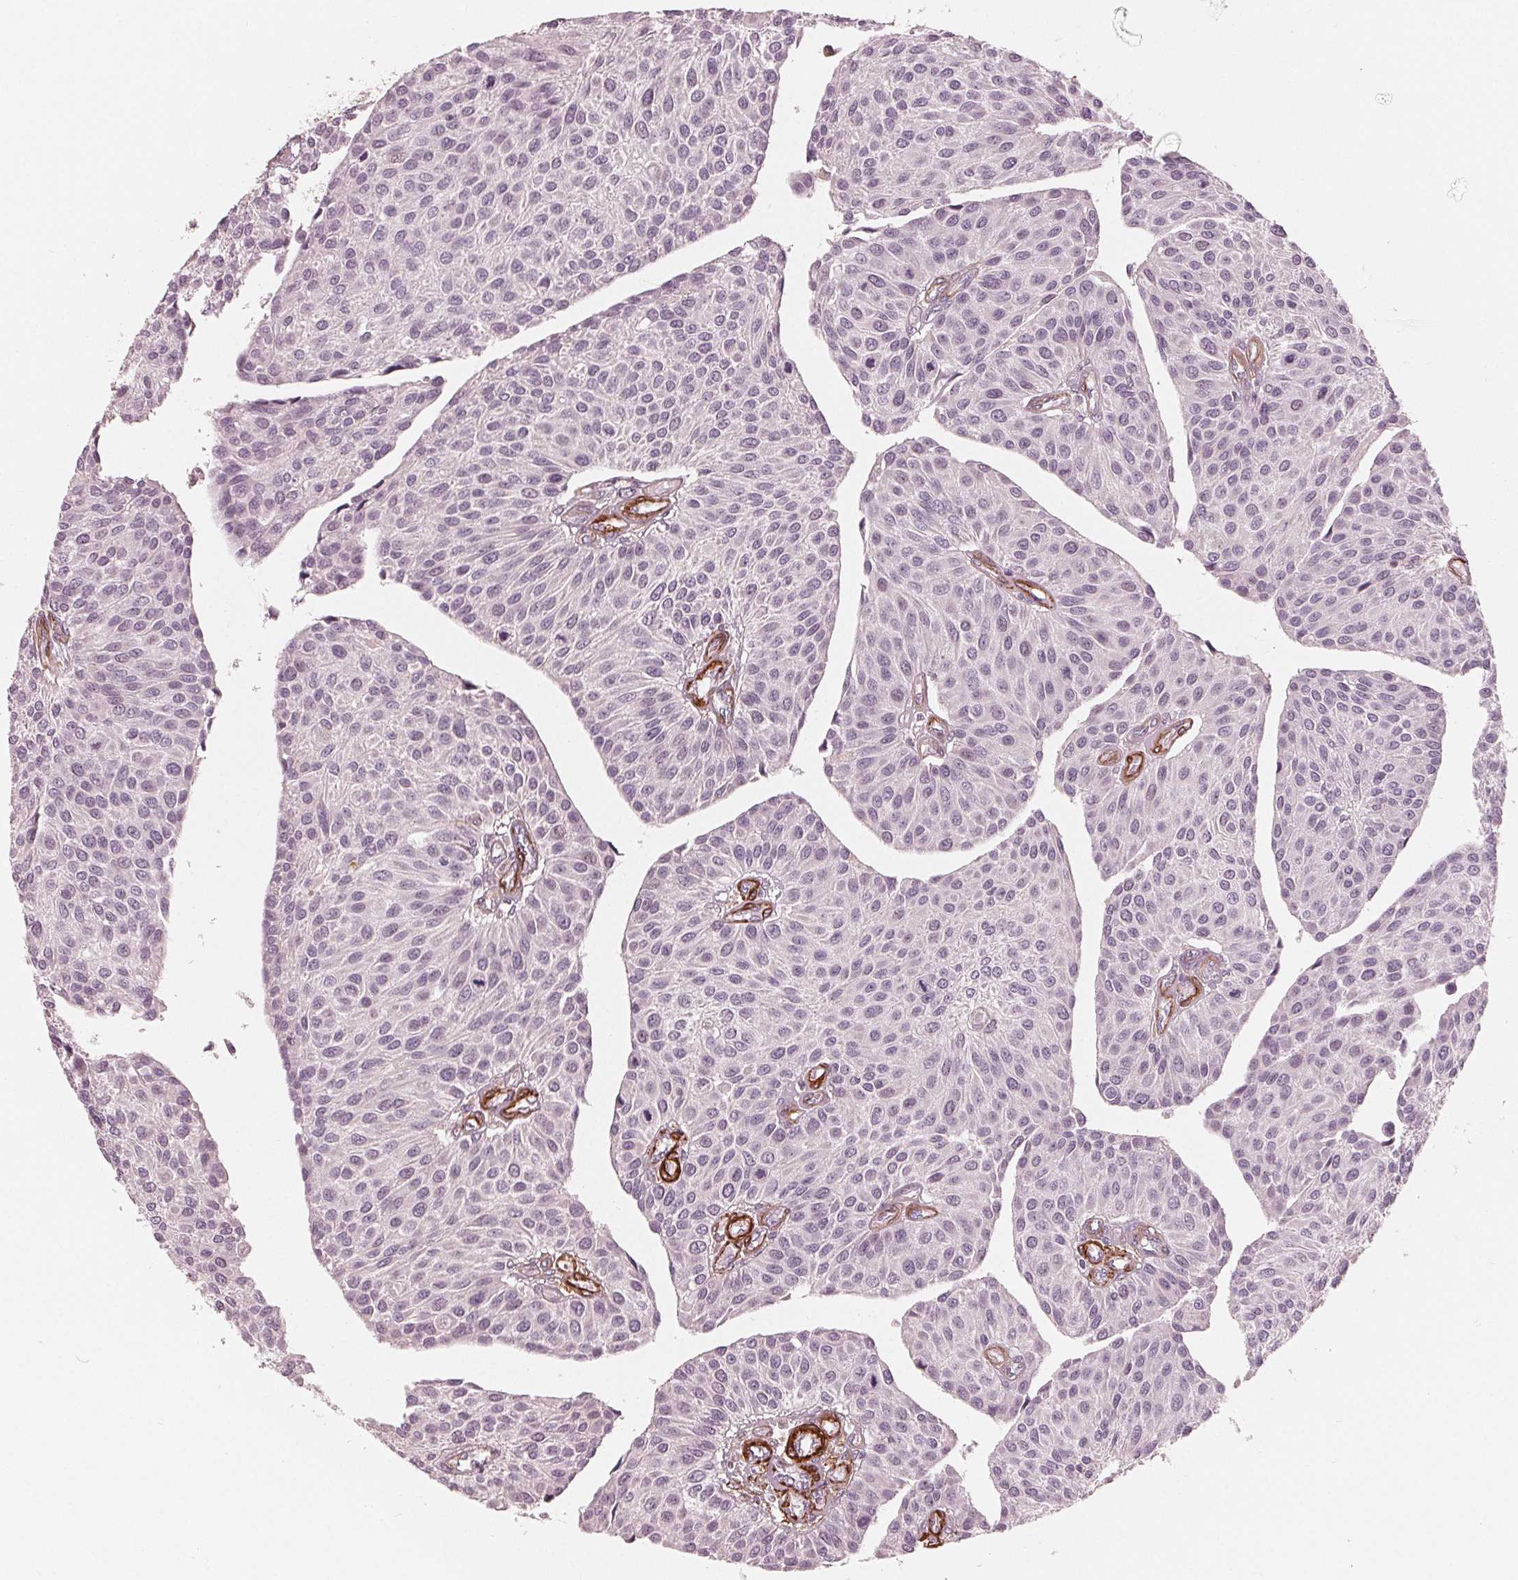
{"staining": {"intensity": "negative", "quantity": "none", "location": "none"}, "tissue": "urothelial cancer", "cell_type": "Tumor cells", "image_type": "cancer", "snomed": [{"axis": "morphology", "description": "Urothelial carcinoma, NOS"}, {"axis": "topography", "description": "Urinary bladder"}], "caption": "The histopathology image exhibits no significant expression in tumor cells of urothelial cancer.", "gene": "MIER3", "patient": {"sex": "male", "age": 55}}